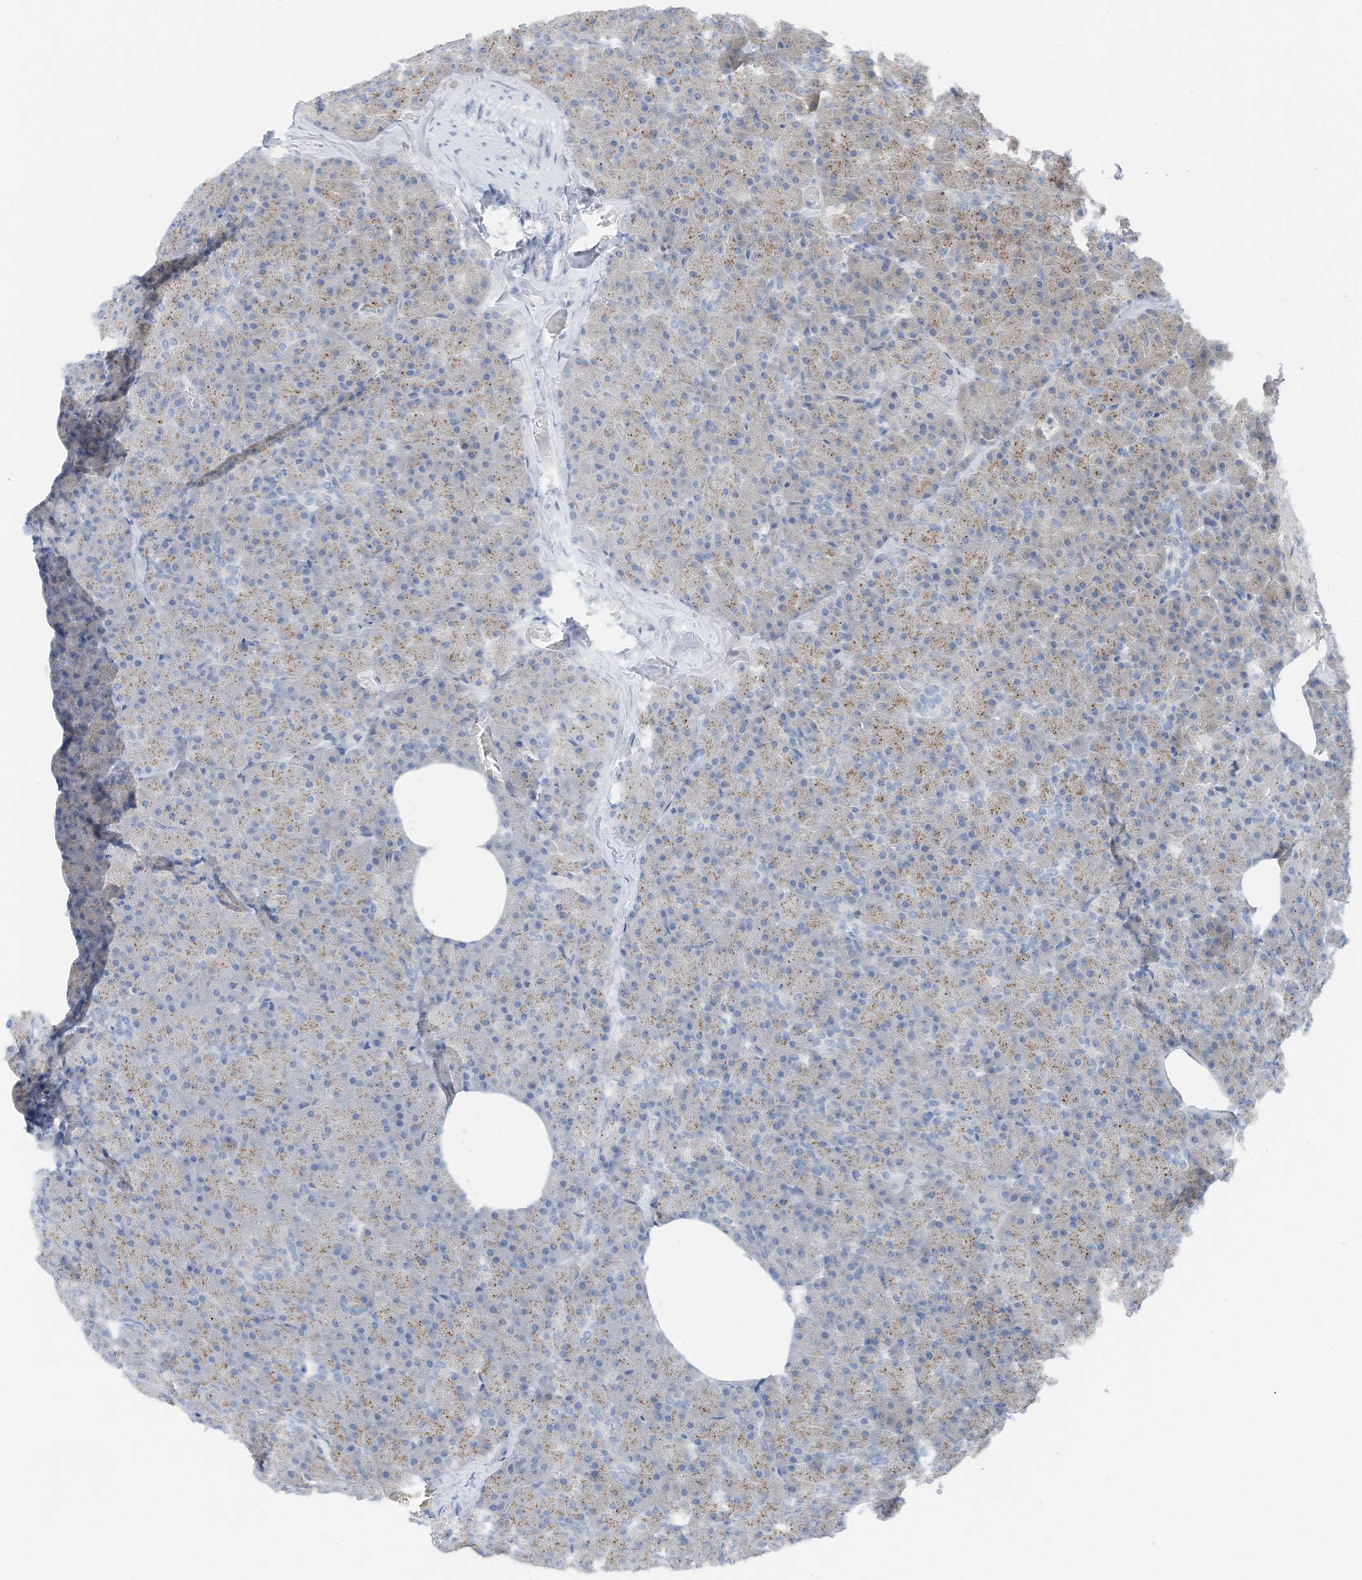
{"staining": {"intensity": "moderate", "quantity": "<25%", "location": "cytoplasmic/membranous"}, "tissue": "pancreas", "cell_type": "Exocrine glandular cells", "image_type": "normal", "snomed": [{"axis": "morphology", "description": "Normal tissue, NOS"}, {"axis": "morphology", "description": "Carcinoid, malignant, NOS"}, {"axis": "topography", "description": "Pancreas"}], "caption": "Immunohistochemical staining of unremarkable human pancreas shows low levels of moderate cytoplasmic/membranous positivity in about <25% of exocrine glandular cells.", "gene": "CHMP2B", "patient": {"sex": "female", "age": 35}}